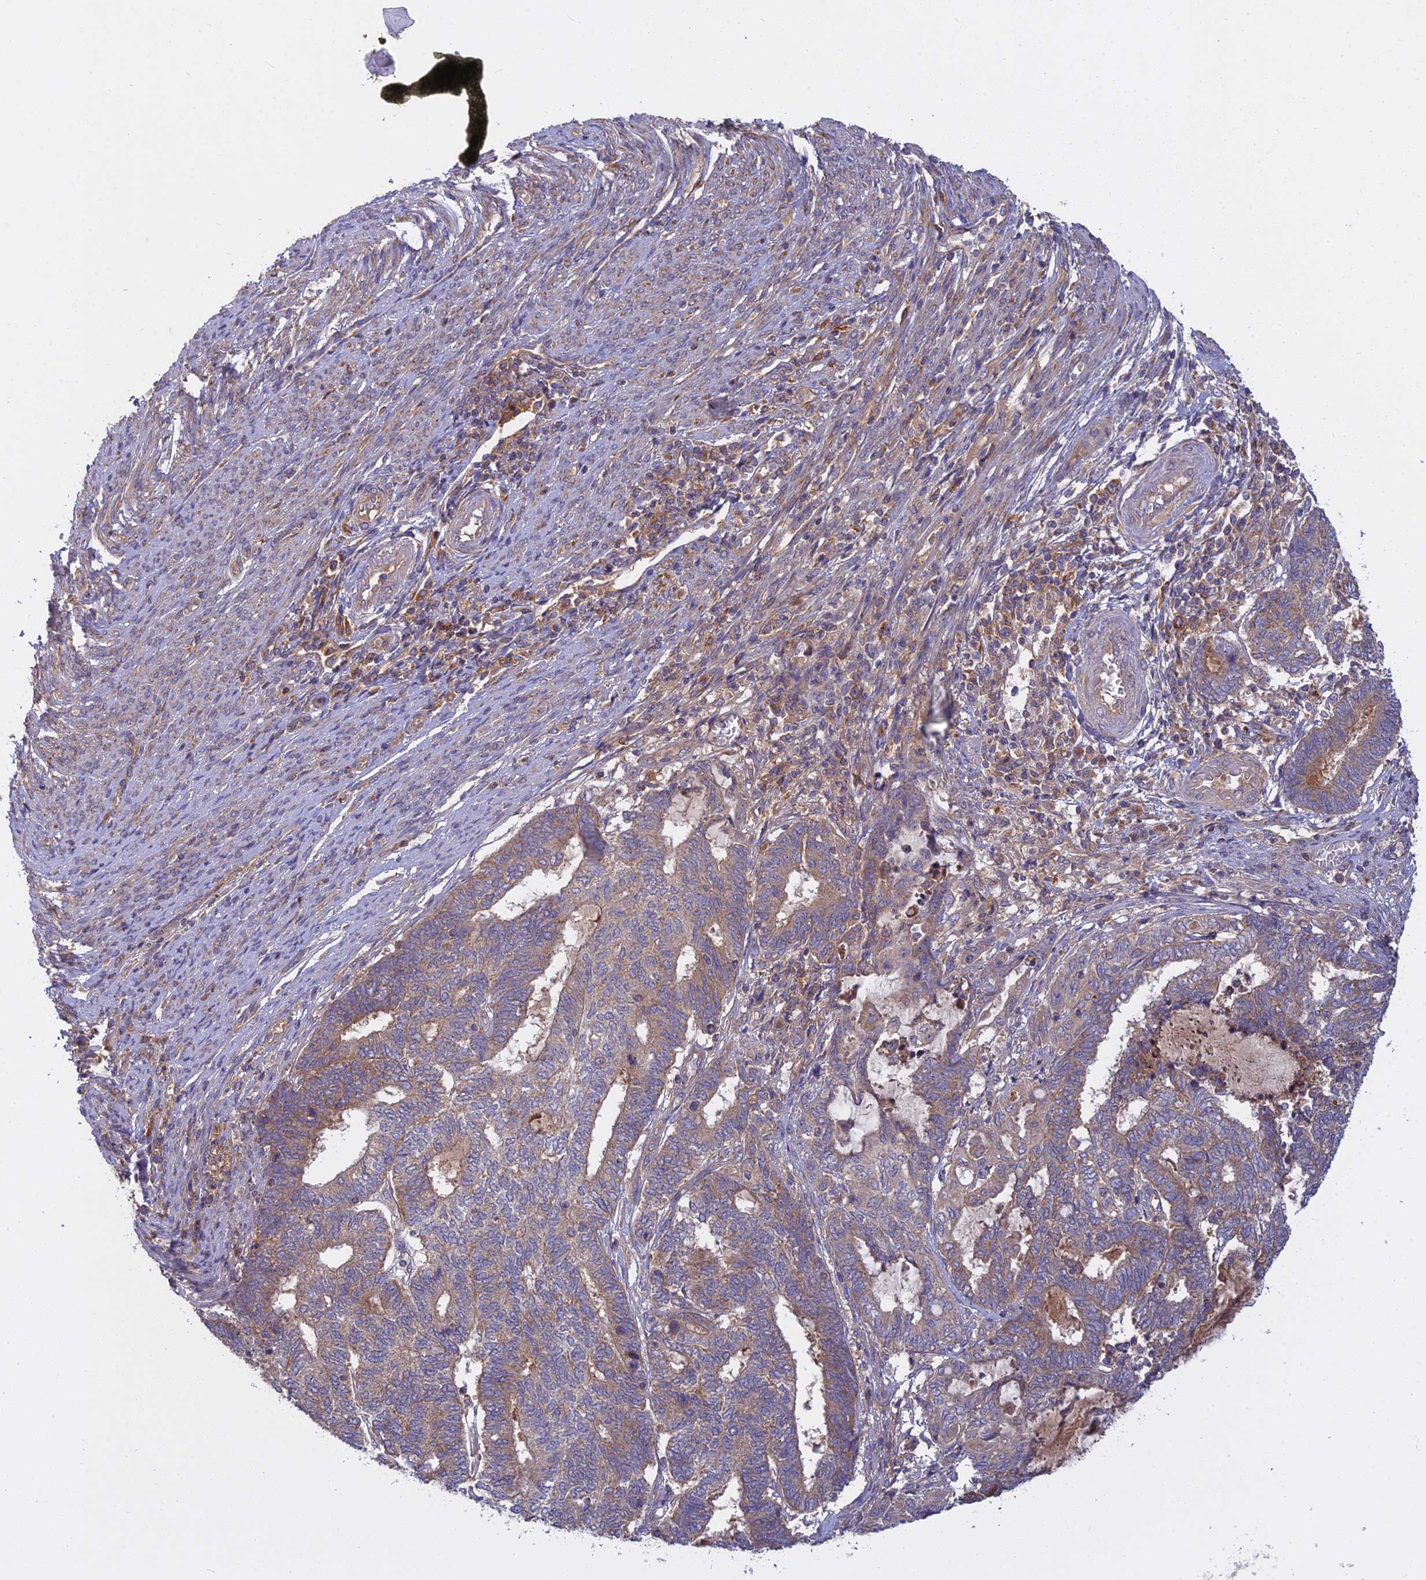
{"staining": {"intensity": "moderate", "quantity": "25%-75%", "location": "cytoplasmic/membranous"}, "tissue": "endometrial cancer", "cell_type": "Tumor cells", "image_type": "cancer", "snomed": [{"axis": "morphology", "description": "Adenocarcinoma, NOS"}, {"axis": "topography", "description": "Uterus"}, {"axis": "topography", "description": "Endometrium"}], "caption": "Endometrial cancer tissue displays moderate cytoplasmic/membranous expression in about 25%-75% of tumor cells, visualized by immunohistochemistry.", "gene": "CCDC167", "patient": {"sex": "female", "age": 70}}